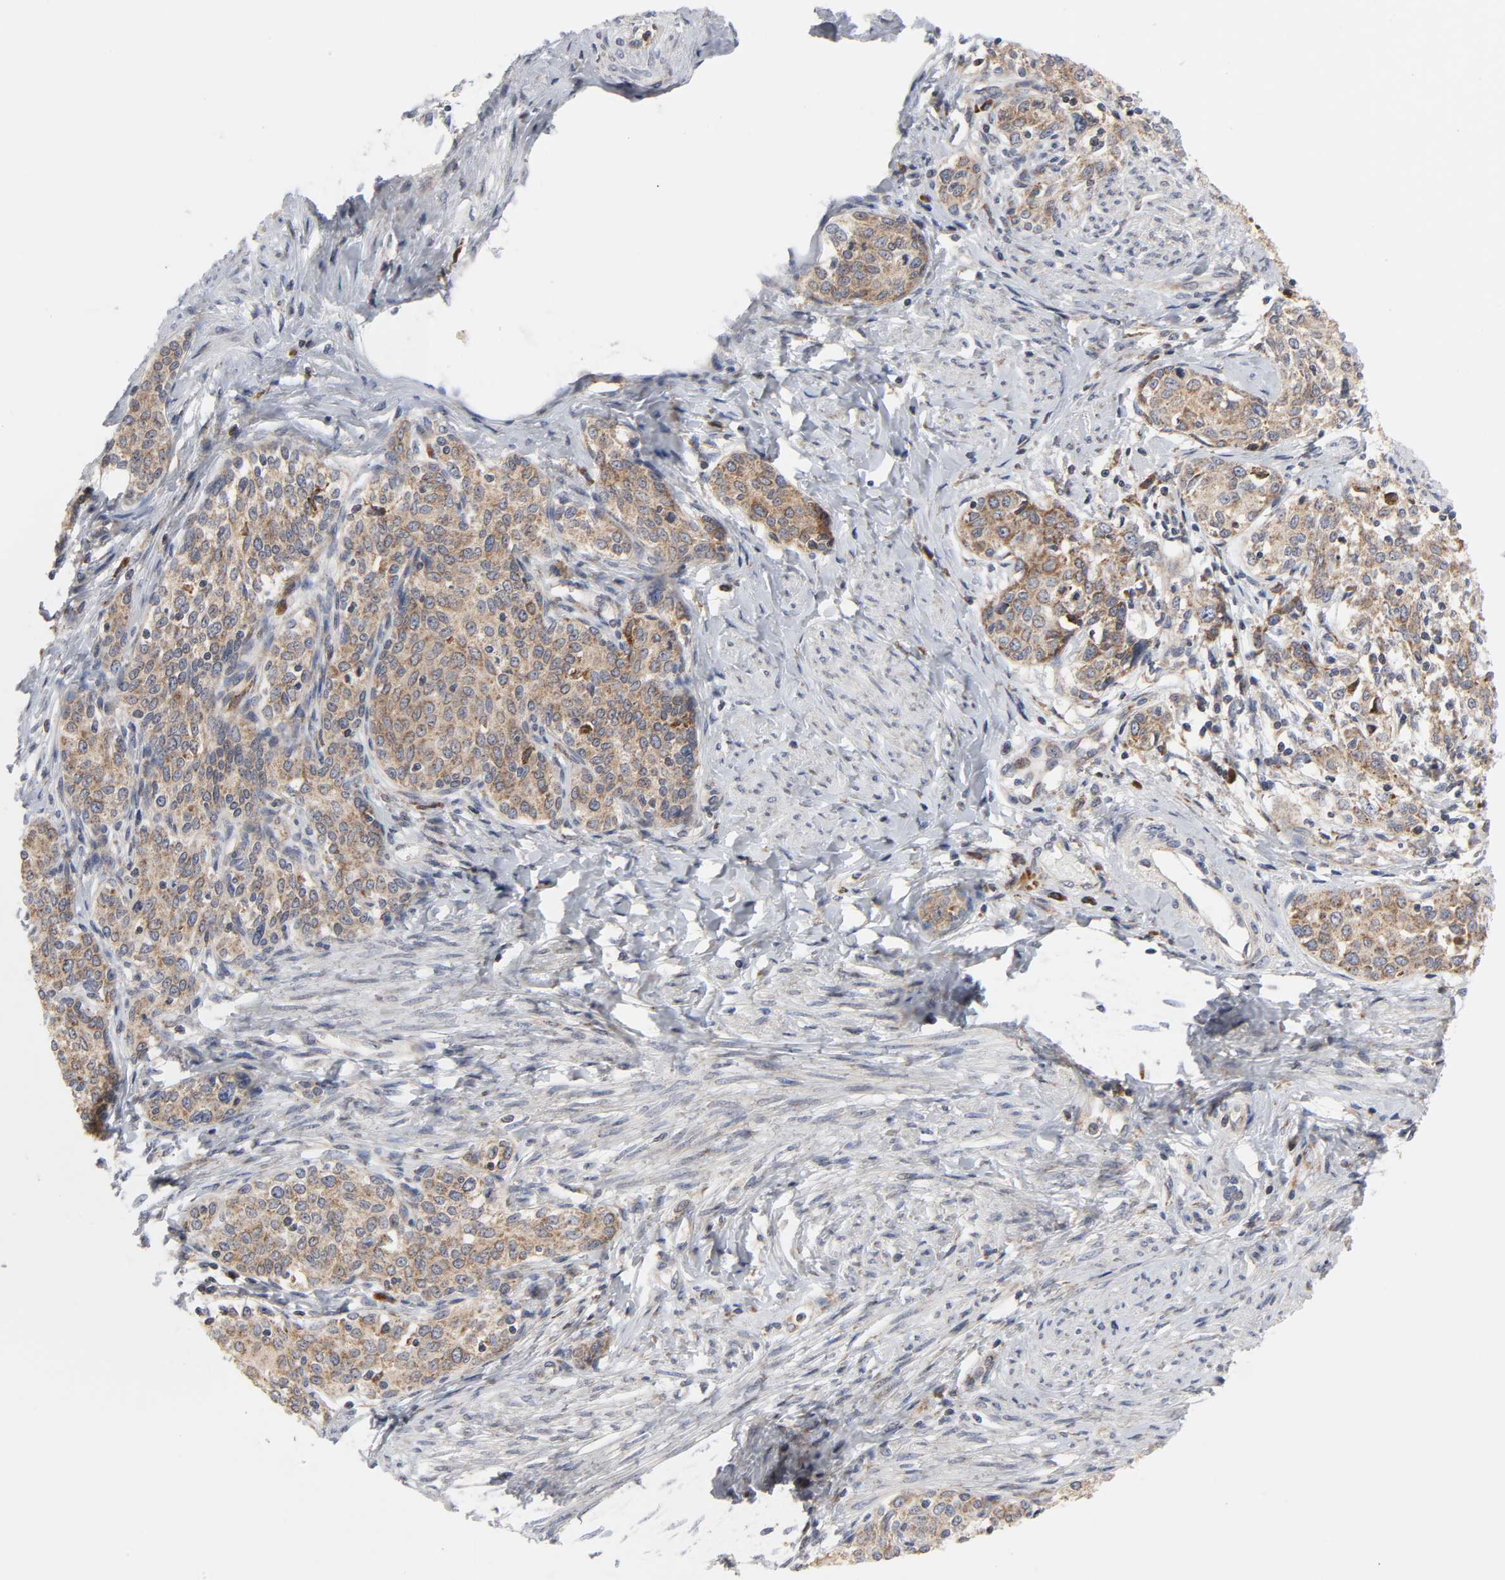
{"staining": {"intensity": "moderate", "quantity": ">75%", "location": "cytoplasmic/membranous"}, "tissue": "cervical cancer", "cell_type": "Tumor cells", "image_type": "cancer", "snomed": [{"axis": "morphology", "description": "Squamous cell carcinoma, NOS"}, {"axis": "morphology", "description": "Adenocarcinoma, NOS"}, {"axis": "topography", "description": "Cervix"}], "caption": "Moderate cytoplasmic/membranous expression is identified in approximately >75% of tumor cells in cervical cancer.", "gene": "BAX", "patient": {"sex": "female", "age": 52}}